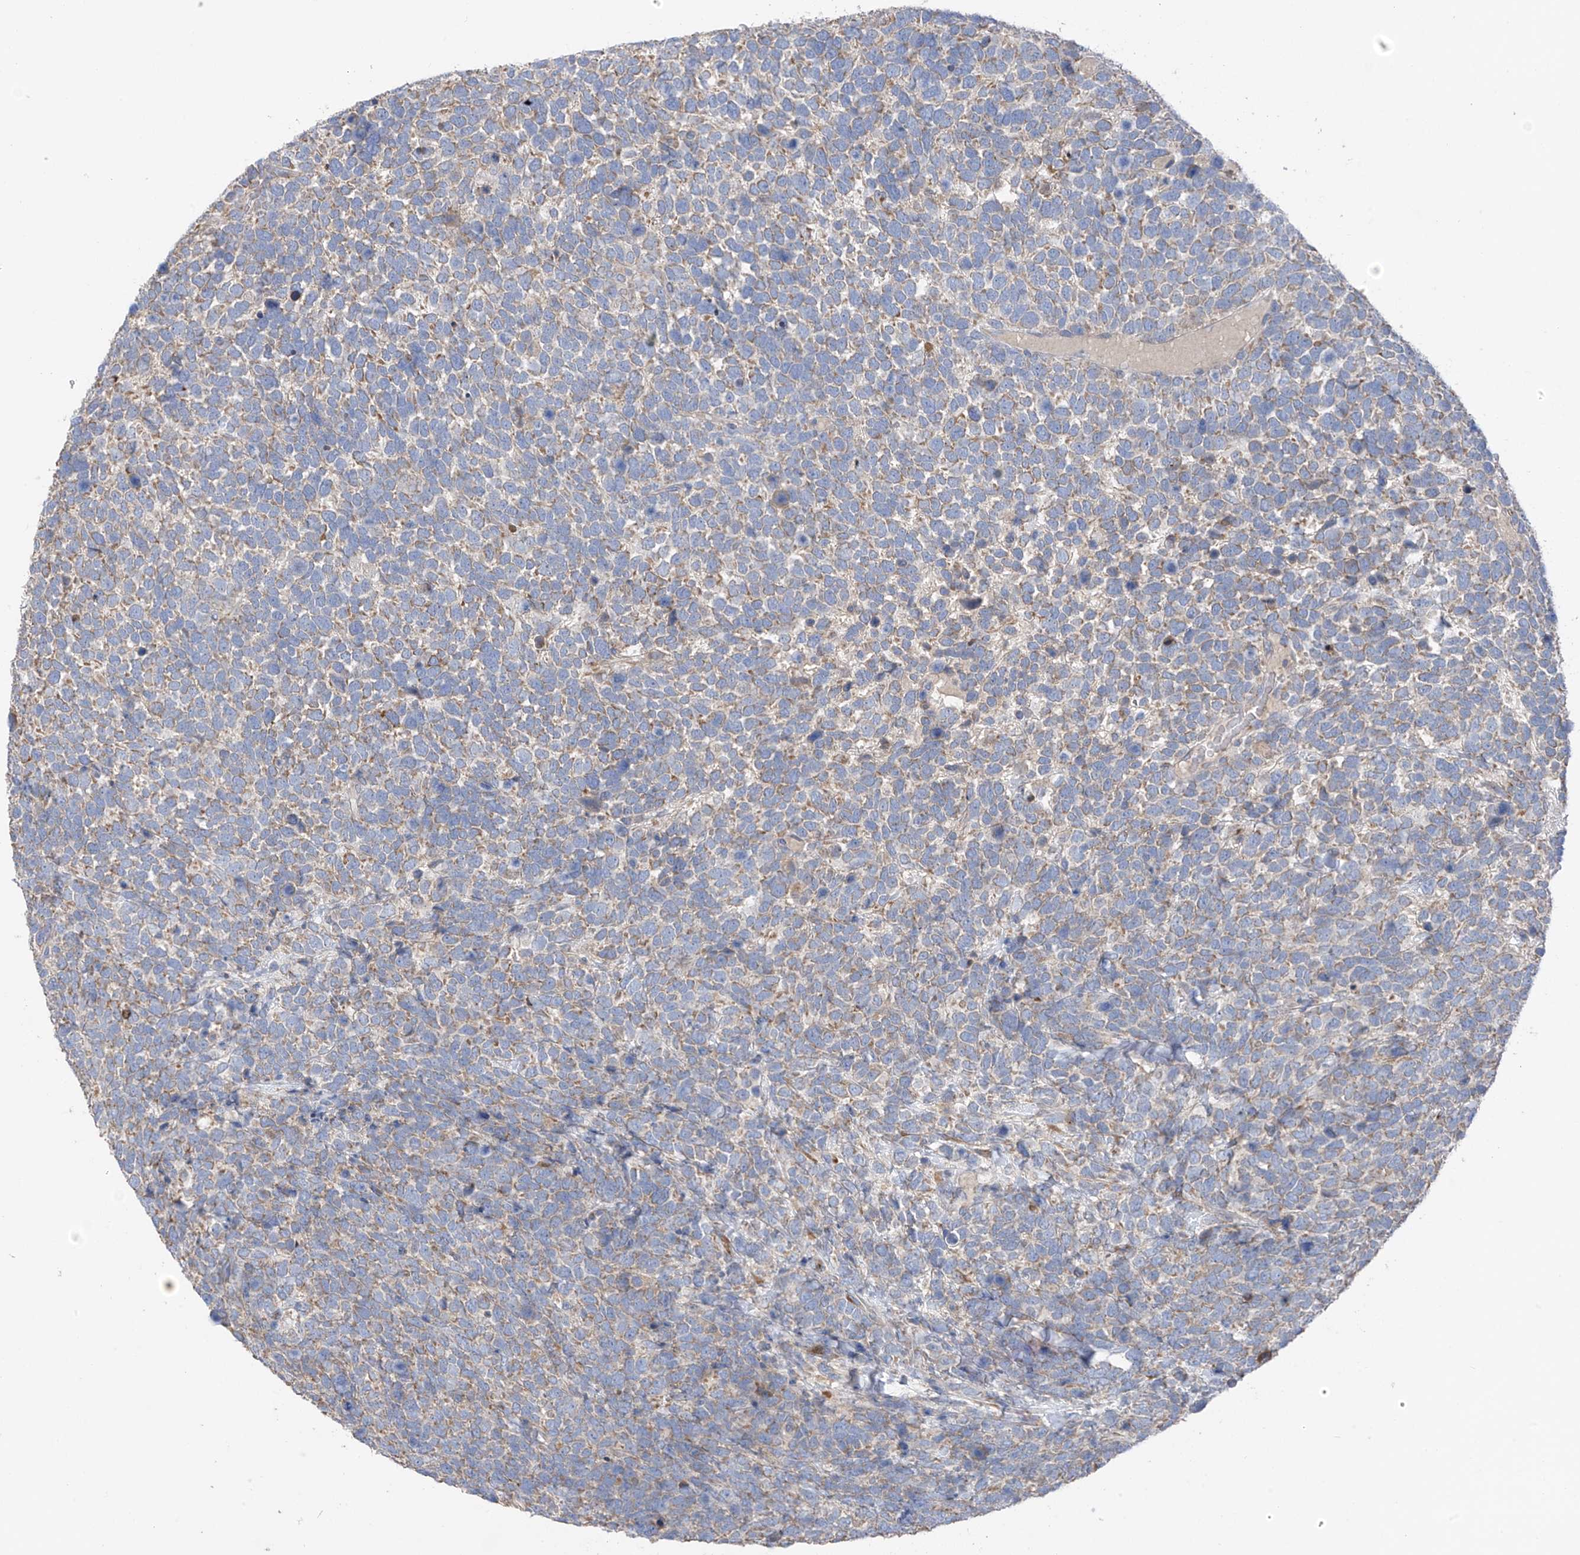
{"staining": {"intensity": "negative", "quantity": "none", "location": "none"}, "tissue": "urothelial cancer", "cell_type": "Tumor cells", "image_type": "cancer", "snomed": [{"axis": "morphology", "description": "Urothelial carcinoma, High grade"}, {"axis": "topography", "description": "Urinary bladder"}], "caption": "Urothelial cancer was stained to show a protein in brown. There is no significant staining in tumor cells.", "gene": "GALNTL6", "patient": {"sex": "female", "age": 82}}